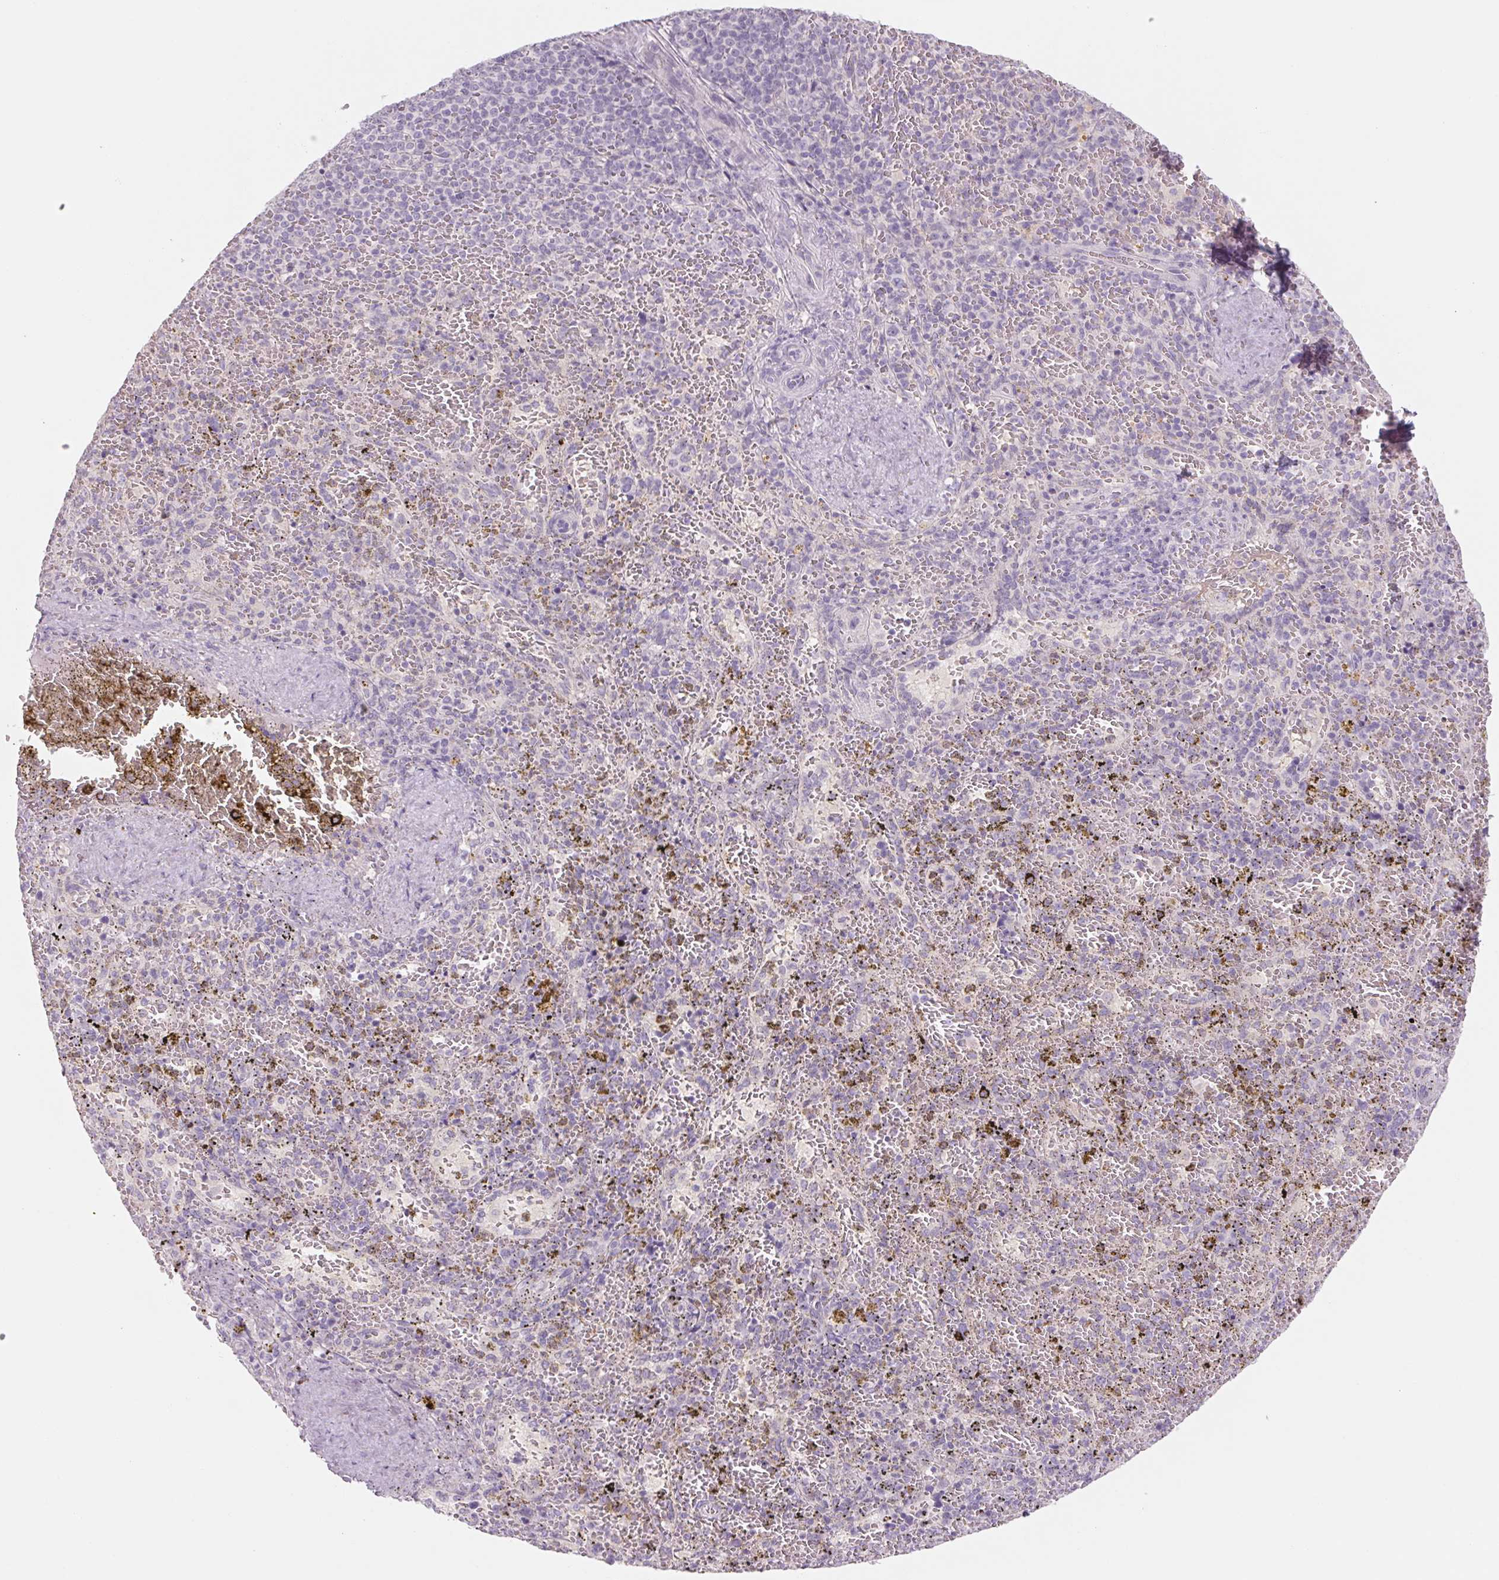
{"staining": {"intensity": "negative", "quantity": "none", "location": "none"}, "tissue": "spleen", "cell_type": "Cells in red pulp", "image_type": "normal", "snomed": [{"axis": "morphology", "description": "Normal tissue, NOS"}, {"axis": "topography", "description": "Spleen"}], "caption": "High power microscopy image of an immunohistochemistry micrograph of unremarkable spleen, revealing no significant positivity in cells in red pulp. Brightfield microscopy of immunohistochemistry (IHC) stained with DAB (3,3'-diaminobenzidine) (brown) and hematoxylin (blue), captured at high magnification.", "gene": "POU1F1", "patient": {"sex": "female", "age": 50}}